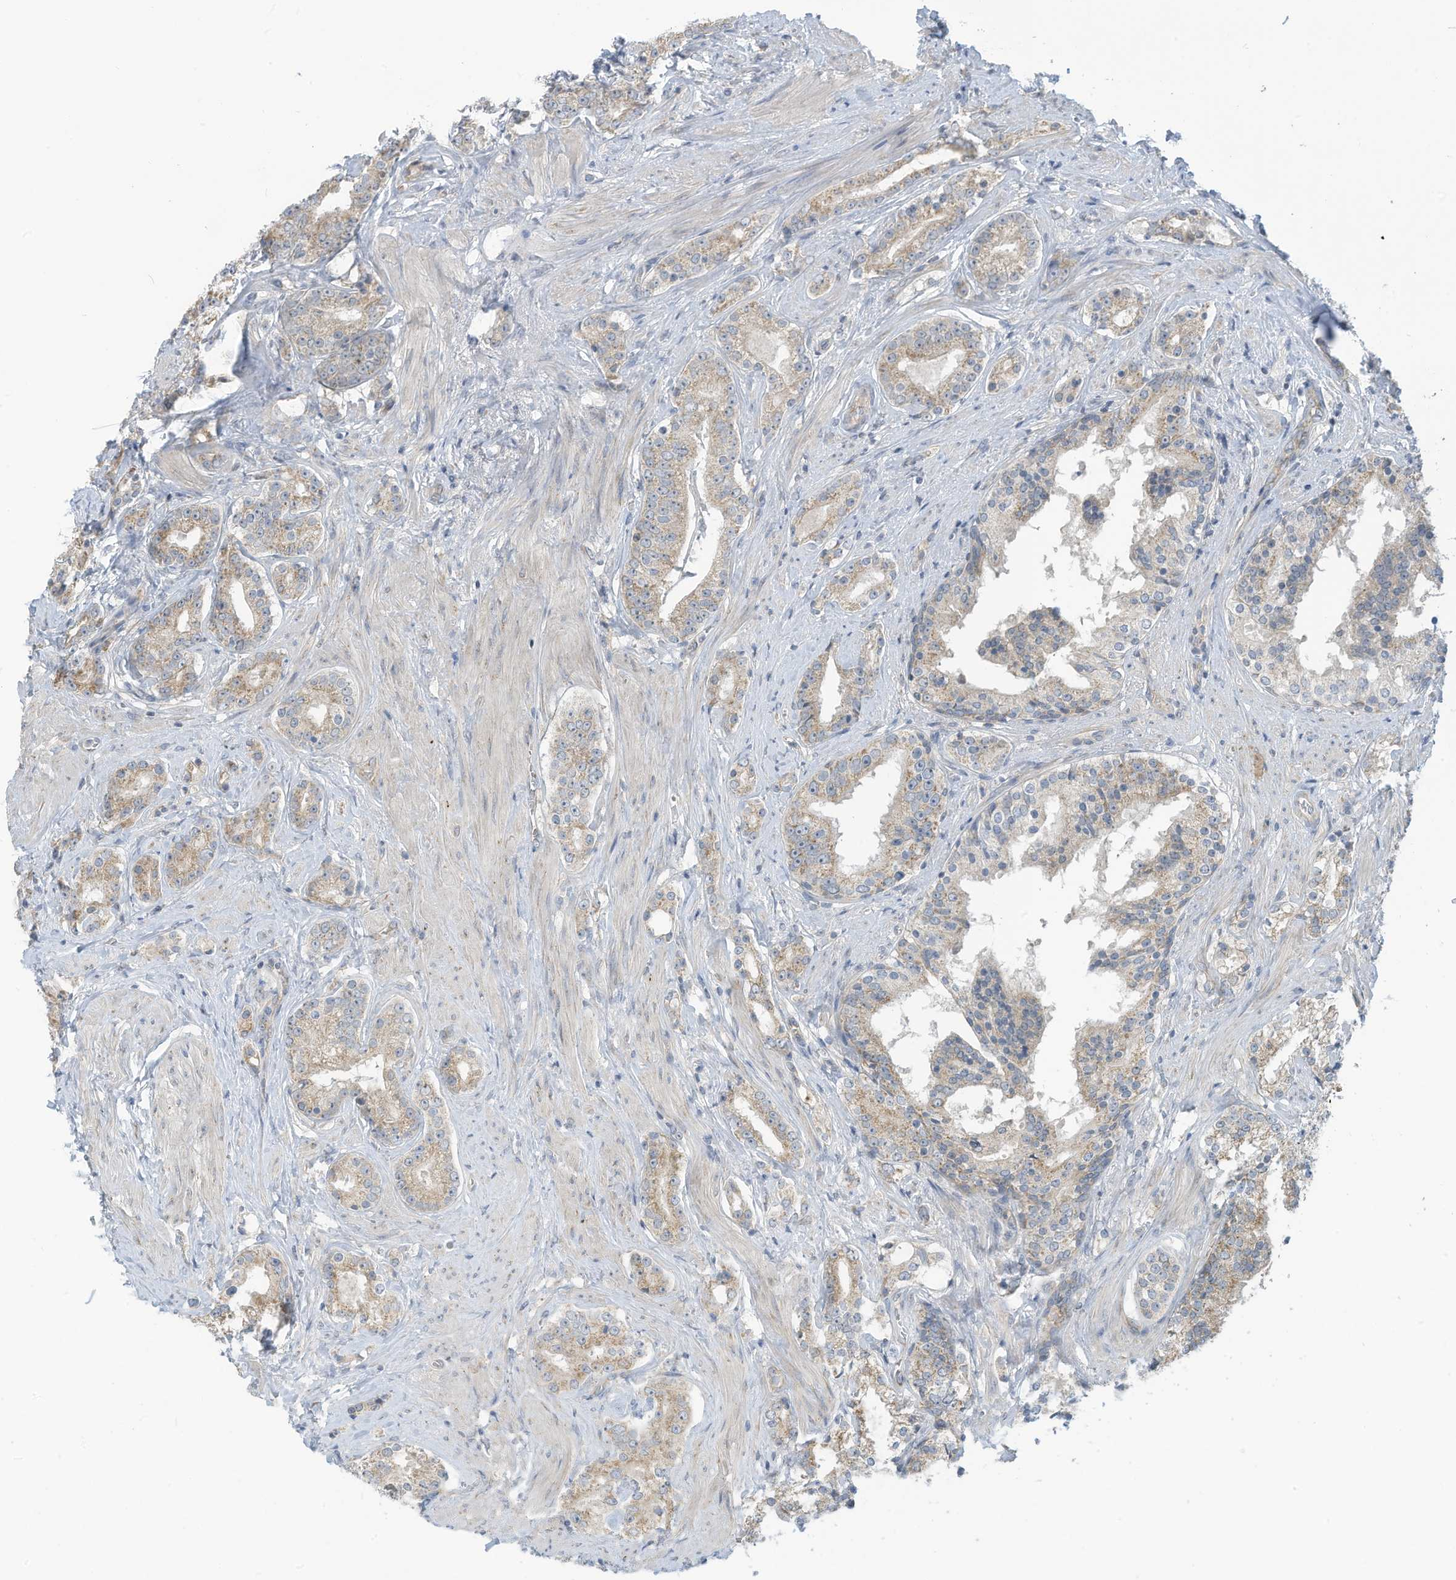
{"staining": {"intensity": "weak", "quantity": ">75%", "location": "cytoplasmic/membranous"}, "tissue": "prostate cancer", "cell_type": "Tumor cells", "image_type": "cancer", "snomed": [{"axis": "morphology", "description": "Adenocarcinoma, High grade"}, {"axis": "topography", "description": "Prostate"}], "caption": "A low amount of weak cytoplasmic/membranous positivity is appreciated in approximately >75% of tumor cells in prostate cancer (adenocarcinoma (high-grade)) tissue.", "gene": "SCGB1D2", "patient": {"sex": "male", "age": 58}}